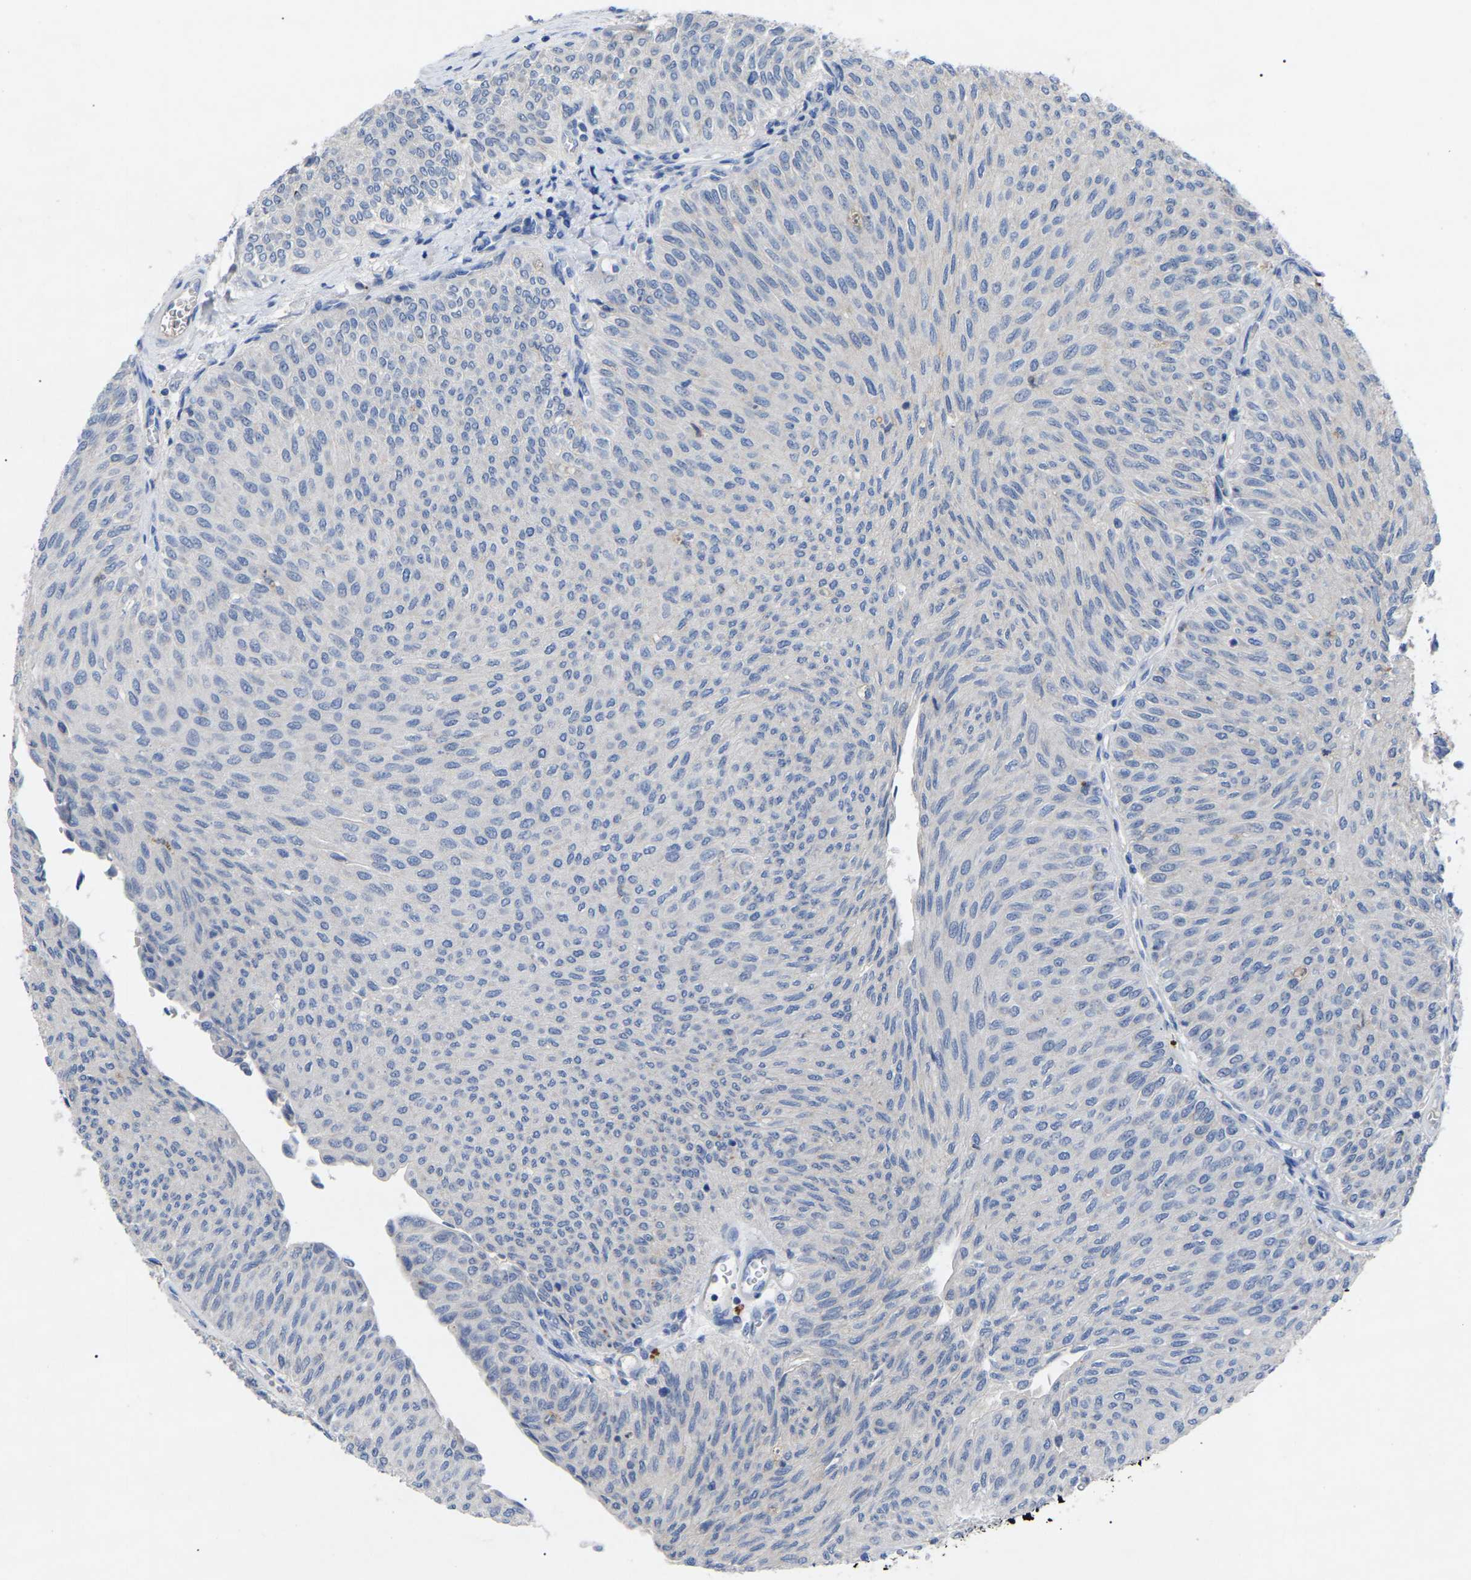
{"staining": {"intensity": "negative", "quantity": "none", "location": "none"}, "tissue": "urothelial cancer", "cell_type": "Tumor cells", "image_type": "cancer", "snomed": [{"axis": "morphology", "description": "Urothelial carcinoma, Low grade"}, {"axis": "topography", "description": "Urinary bladder"}], "caption": "Protein analysis of low-grade urothelial carcinoma reveals no significant positivity in tumor cells.", "gene": "SMPD2", "patient": {"sex": "male", "age": 78}}